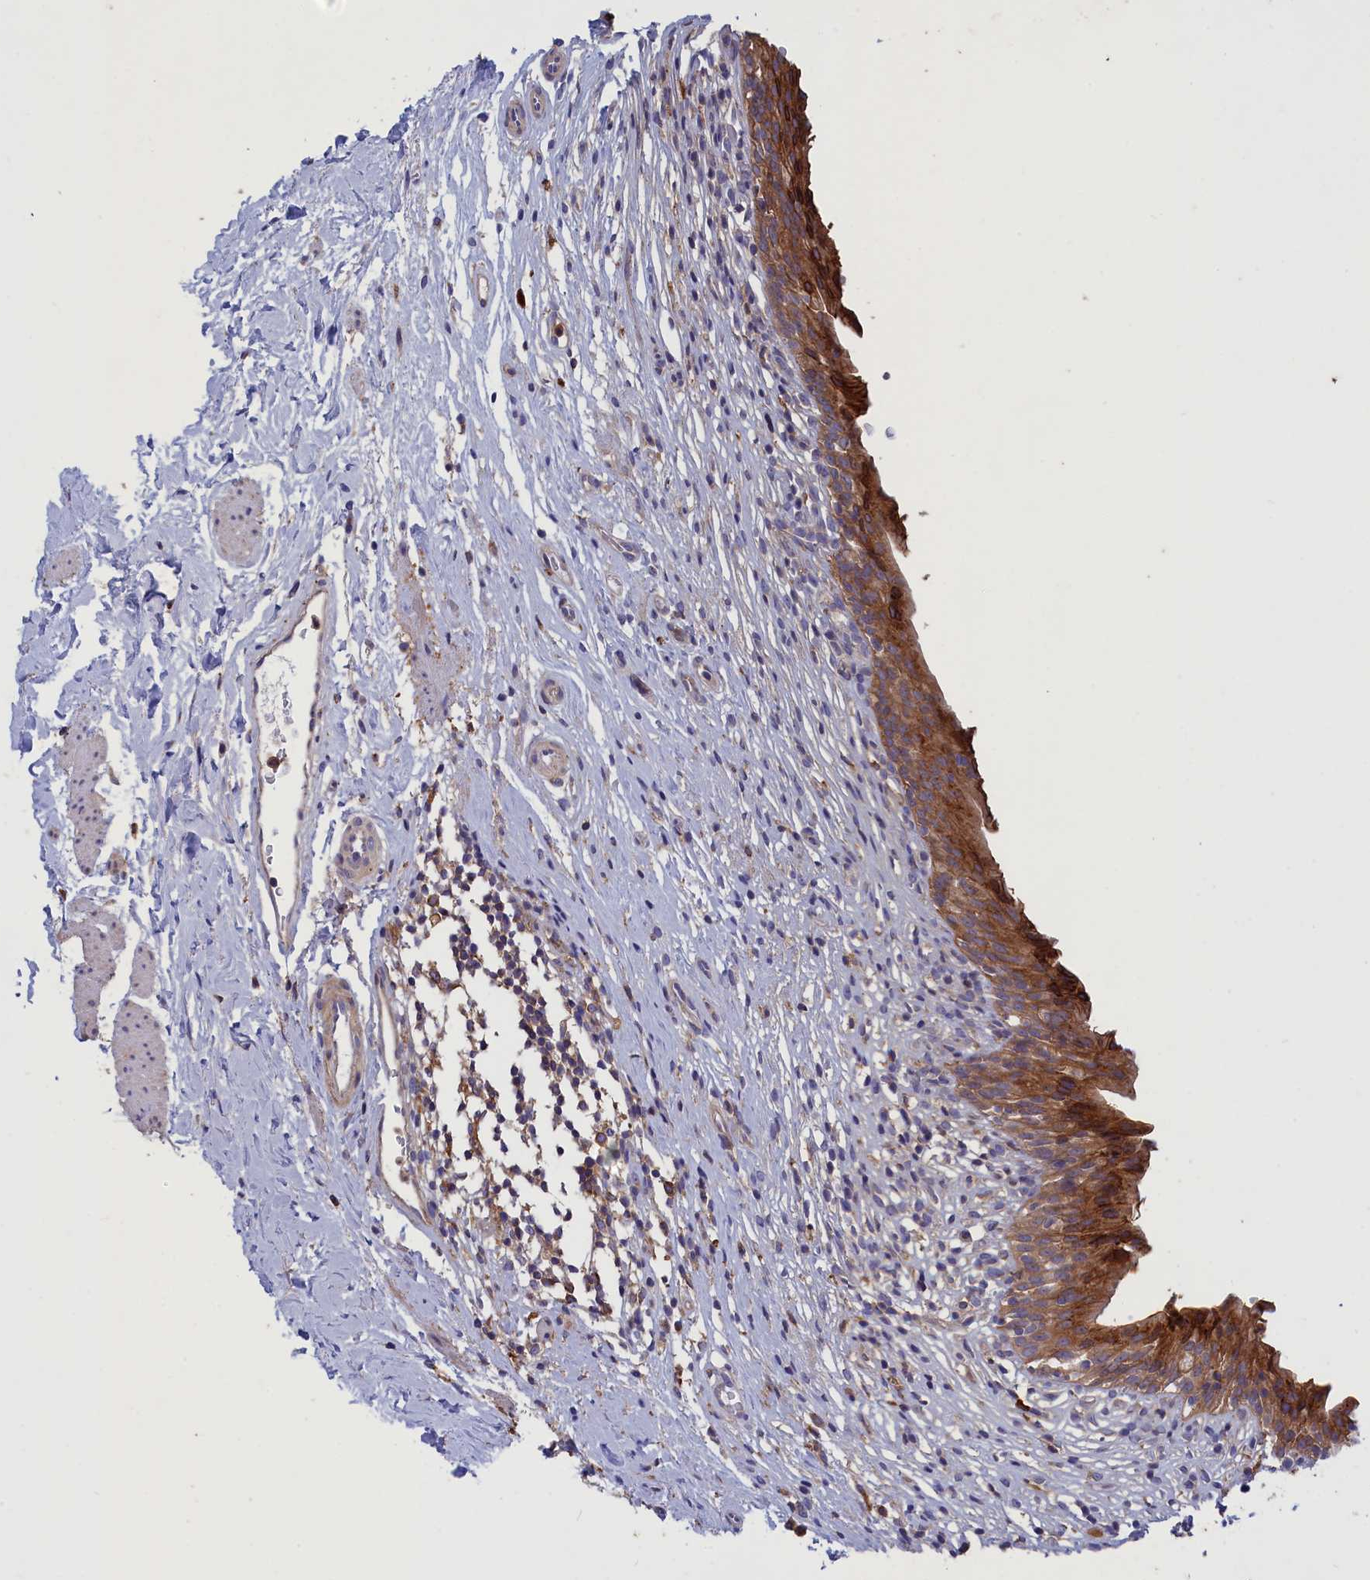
{"staining": {"intensity": "moderate", "quantity": ">75%", "location": "cytoplasmic/membranous"}, "tissue": "urinary bladder", "cell_type": "Urothelial cells", "image_type": "normal", "snomed": [{"axis": "morphology", "description": "Normal tissue, NOS"}, {"axis": "morphology", "description": "Inflammation, NOS"}, {"axis": "topography", "description": "Urinary bladder"}], "caption": "A brown stain highlights moderate cytoplasmic/membranous expression of a protein in urothelial cells of normal urinary bladder. The staining was performed using DAB (3,3'-diaminobenzidine), with brown indicating positive protein expression. Nuclei are stained blue with hematoxylin.", "gene": "SCAMP4", "patient": {"sex": "male", "age": 63}}